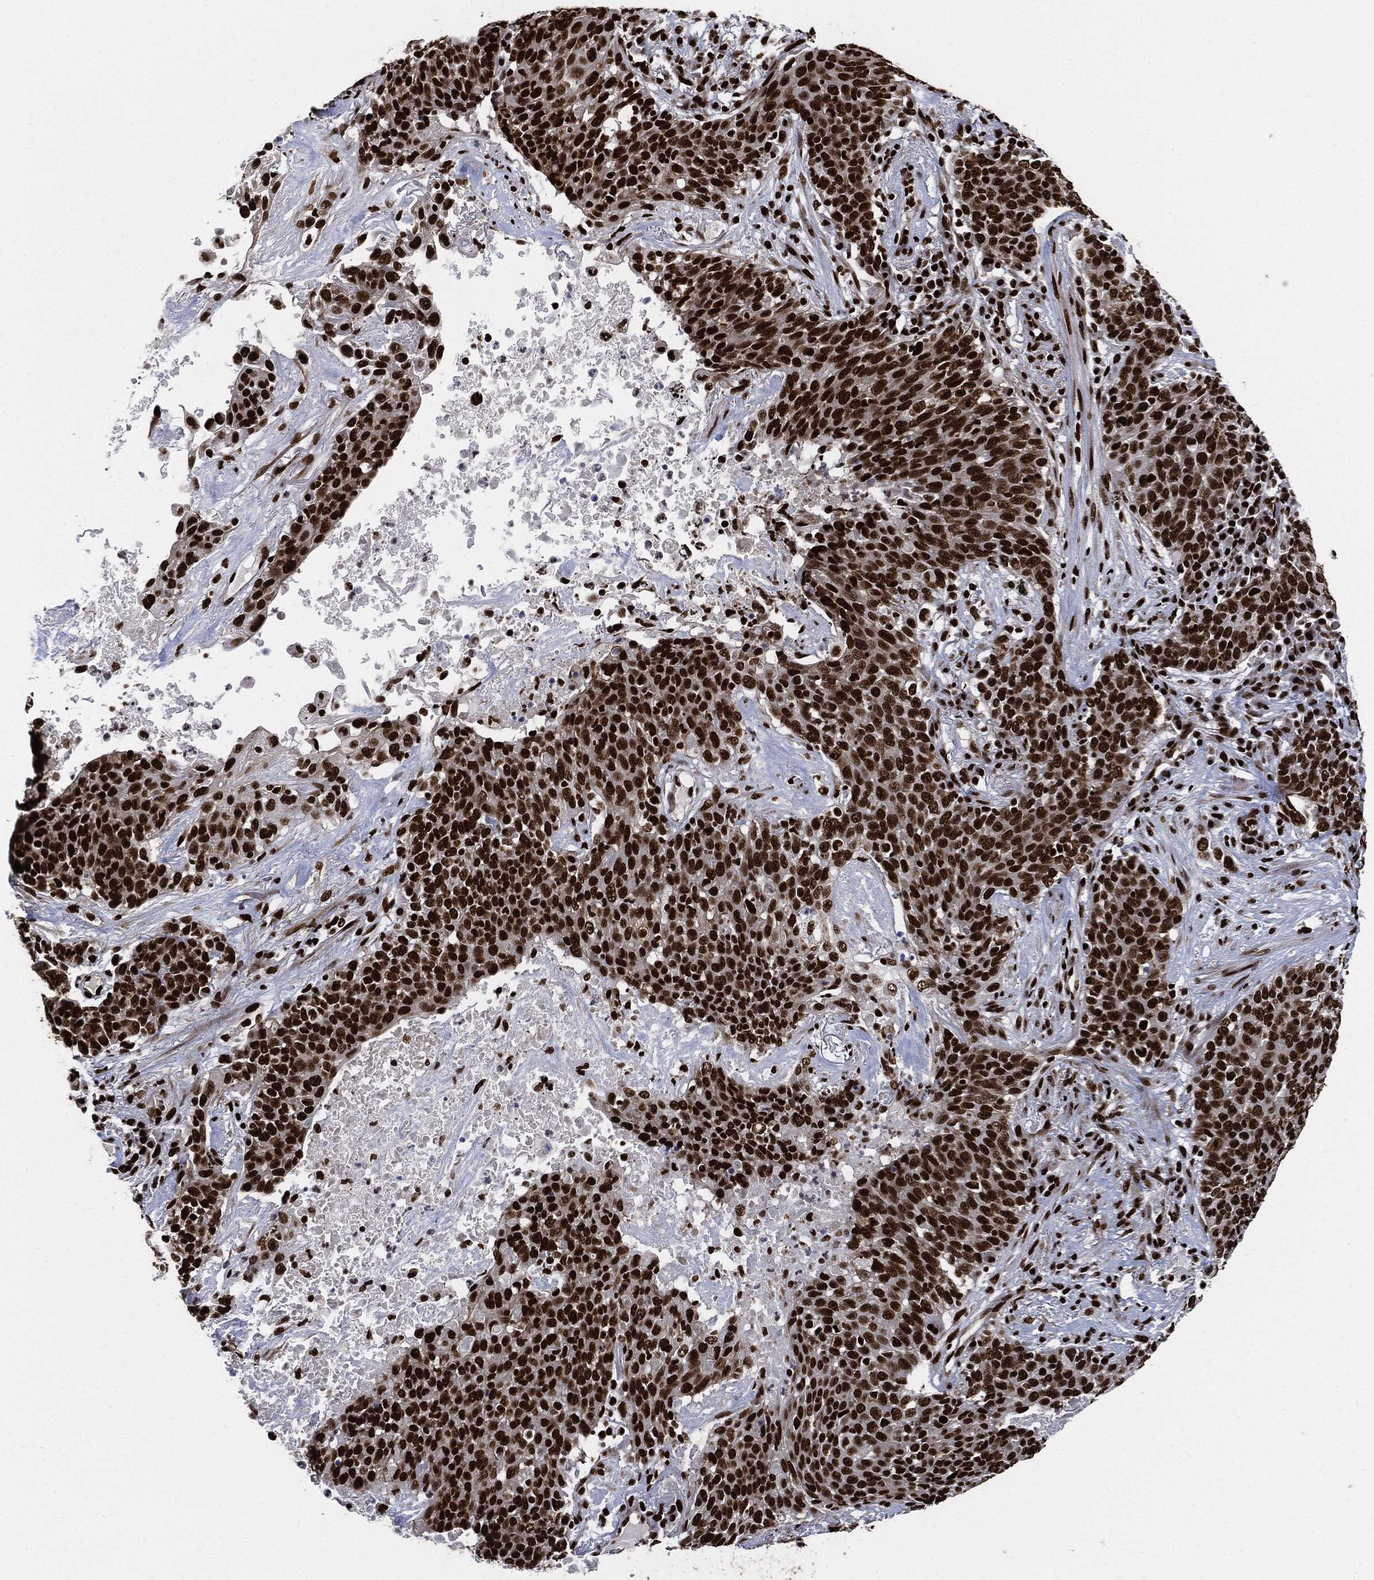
{"staining": {"intensity": "strong", "quantity": ">75%", "location": "nuclear"}, "tissue": "lung cancer", "cell_type": "Tumor cells", "image_type": "cancer", "snomed": [{"axis": "morphology", "description": "Squamous cell carcinoma, NOS"}, {"axis": "topography", "description": "Lung"}], "caption": "This photomicrograph reveals immunohistochemistry staining of squamous cell carcinoma (lung), with high strong nuclear staining in approximately >75% of tumor cells.", "gene": "RECQL", "patient": {"sex": "male", "age": 82}}